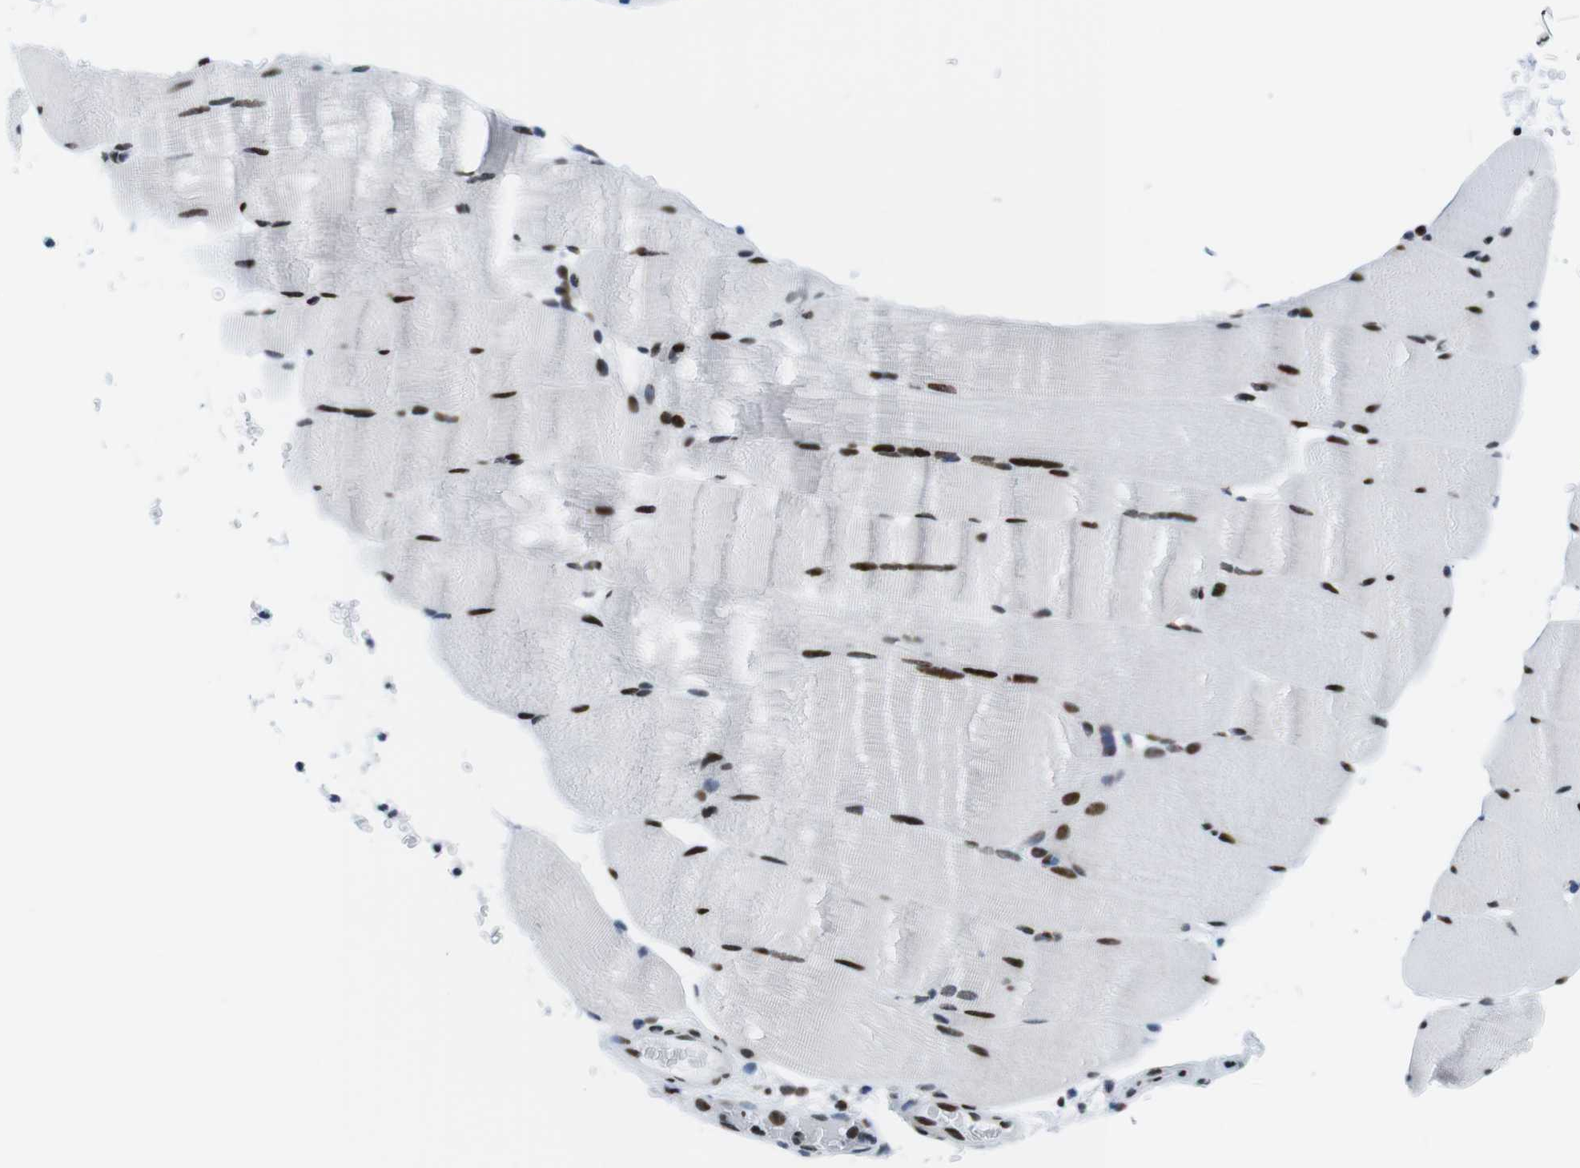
{"staining": {"intensity": "strong", "quantity": ">75%", "location": "nuclear"}, "tissue": "skeletal muscle", "cell_type": "Myocytes", "image_type": "normal", "snomed": [{"axis": "morphology", "description": "Normal tissue, NOS"}, {"axis": "topography", "description": "Skeletal muscle"}], "caption": "Strong nuclear protein staining is identified in about >75% of myocytes in skeletal muscle. Using DAB (brown) and hematoxylin (blue) stains, captured at high magnification using brightfield microscopy.", "gene": "CITED2", "patient": {"sex": "male", "age": 62}}